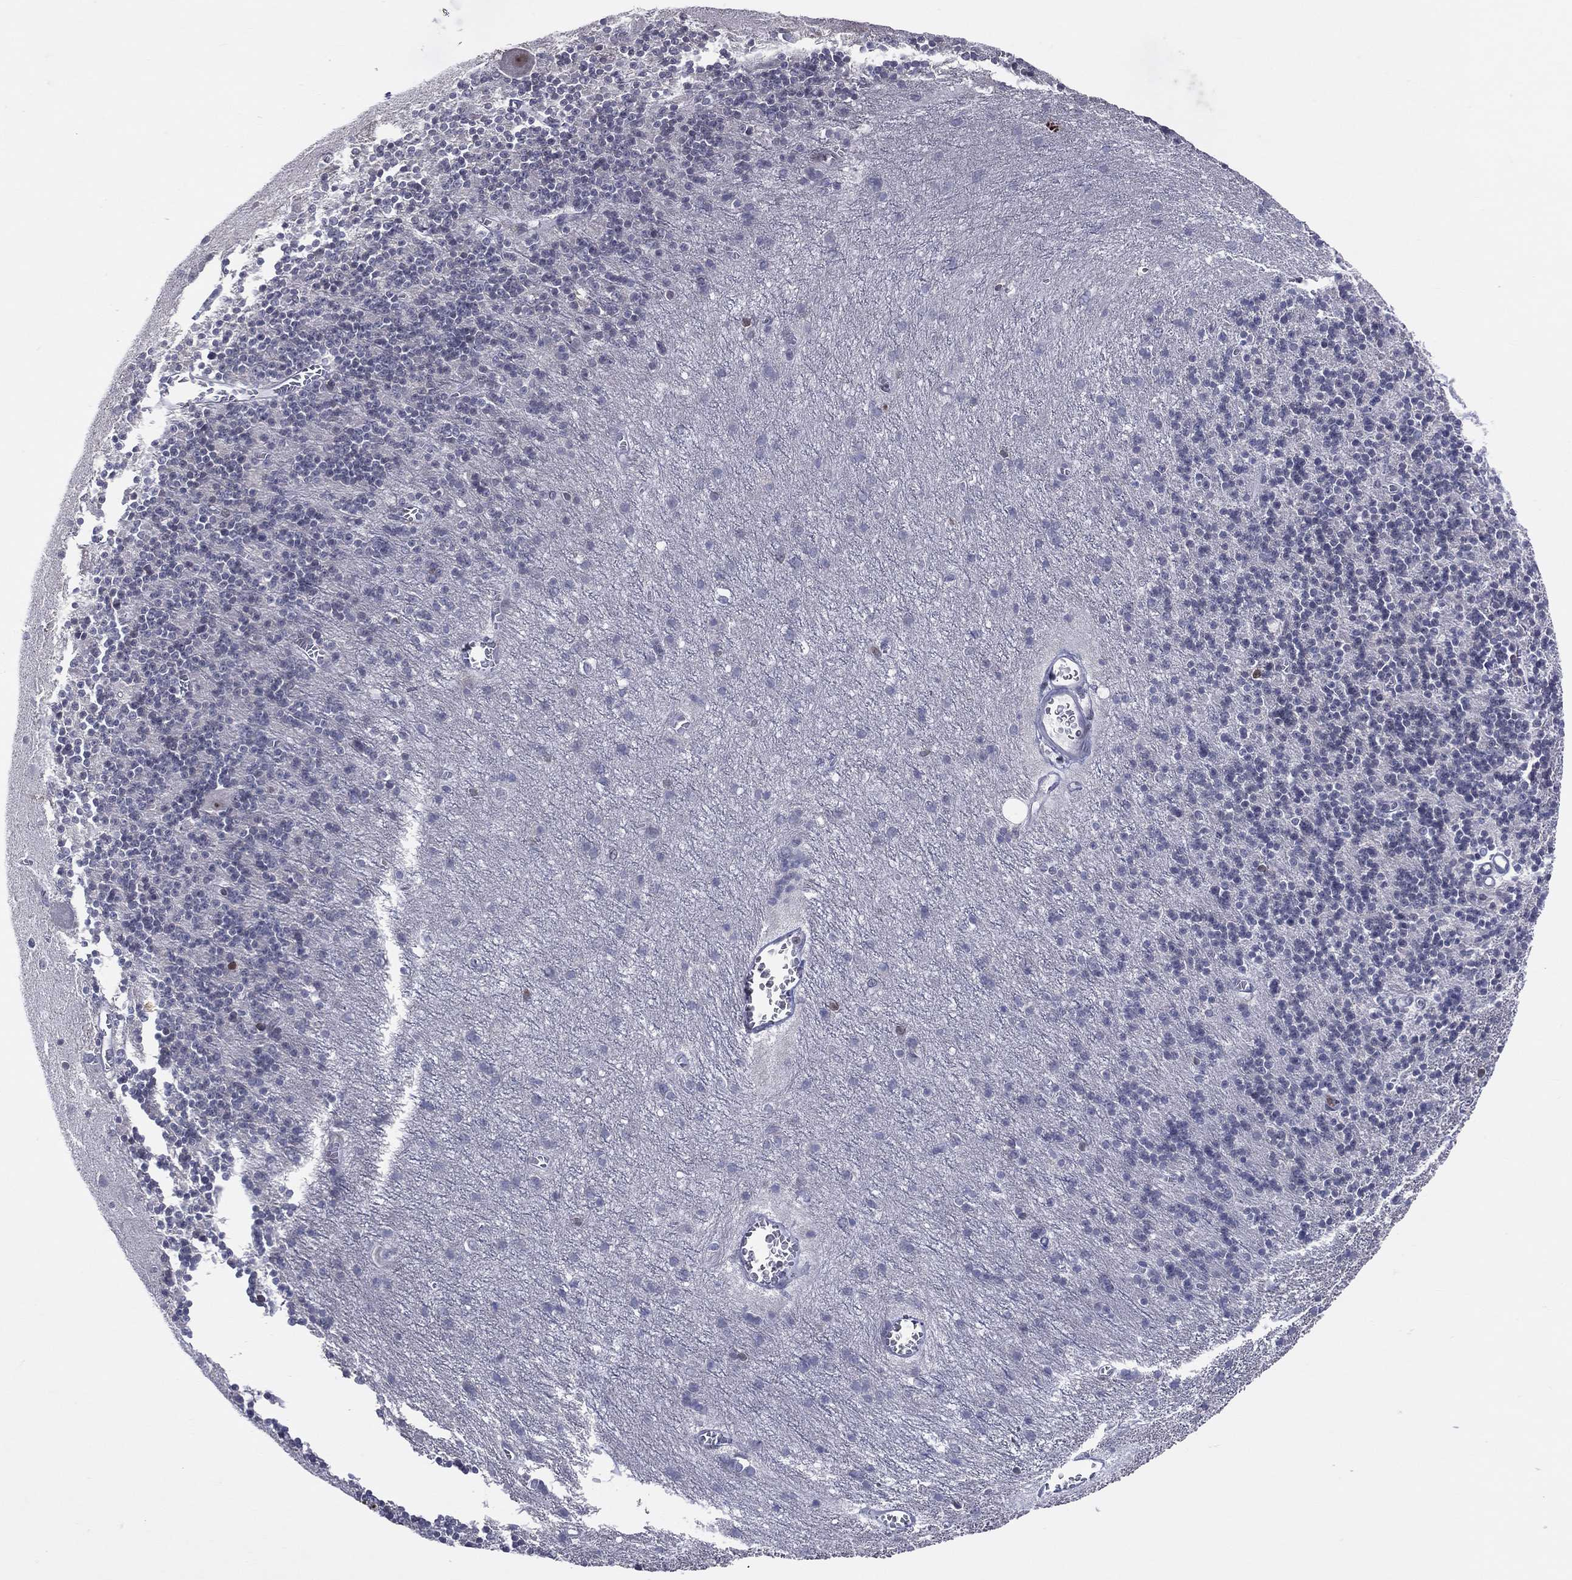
{"staining": {"intensity": "negative", "quantity": "none", "location": "none"}, "tissue": "cerebellum", "cell_type": "Cells in granular layer", "image_type": "normal", "snomed": [{"axis": "morphology", "description": "Normal tissue, NOS"}, {"axis": "topography", "description": "Cerebellum"}], "caption": "An immunohistochemistry (IHC) micrograph of unremarkable cerebellum is shown. There is no staining in cells in granular layer of cerebellum. (DAB (3,3'-diaminobenzidine) immunohistochemistry (IHC) visualized using brightfield microscopy, high magnification).", "gene": "DBF4B", "patient": {"sex": "male", "age": 70}}